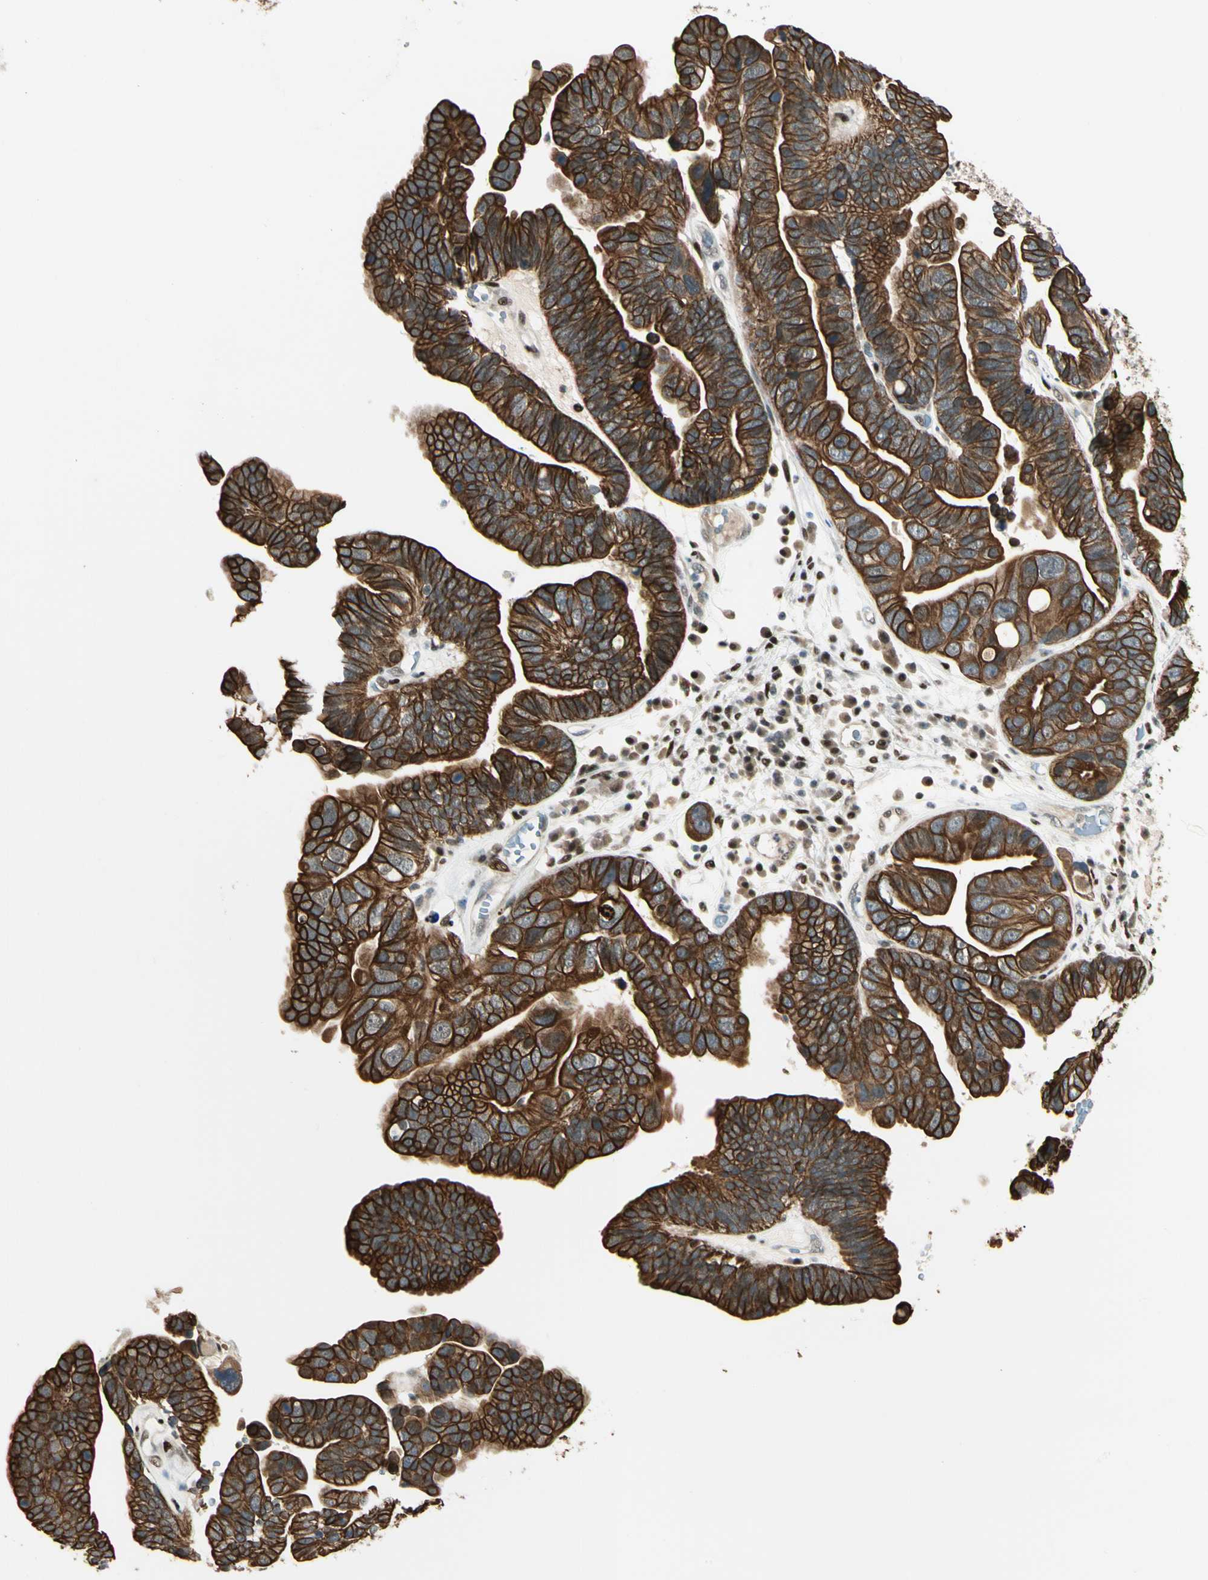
{"staining": {"intensity": "strong", "quantity": ">75%", "location": "cytoplasmic/membranous"}, "tissue": "ovarian cancer", "cell_type": "Tumor cells", "image_type": "cancer", "snomed": [{"axis": "morphology", "description": "Cystadenocarcinoma, serous, NOS"}, {"axis": "topography", "description": "Ovary"}], "caption": "Ovarian cancer (serous cystadenocarcinoma) stained with a protein marker reveals strong staining in tumor cells.", "gene": "ATXN1", "patient": {"sex": "female", "age": 56}}